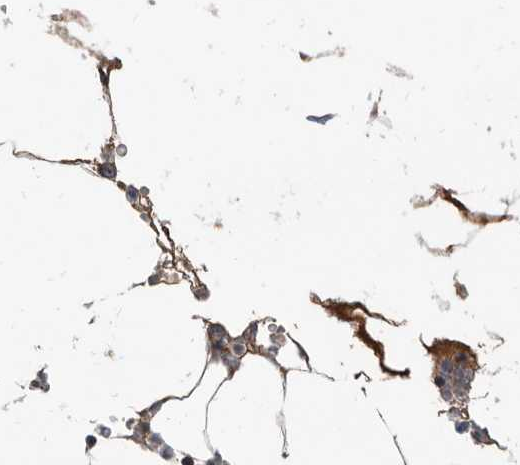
{"staining": {"intensity": "weak", "quantity": "<25%", "location": "cytoplasmic/membranous"}, "tissue": "bone marrow", "cell_type": "Hematopoietic cells", "image_type": "normal", "snomed": [{"axis": "morphology", "description": "Normal tissue, NOS"}, {"axis": "topography", "description": "Bone marrow"}], "caption": "Immunohistochemical staining of benign bone marrow displays no significant expression in hematopoietic cells.", "gene": "PI15", "patient": {"sex": "male", "age": 70}}